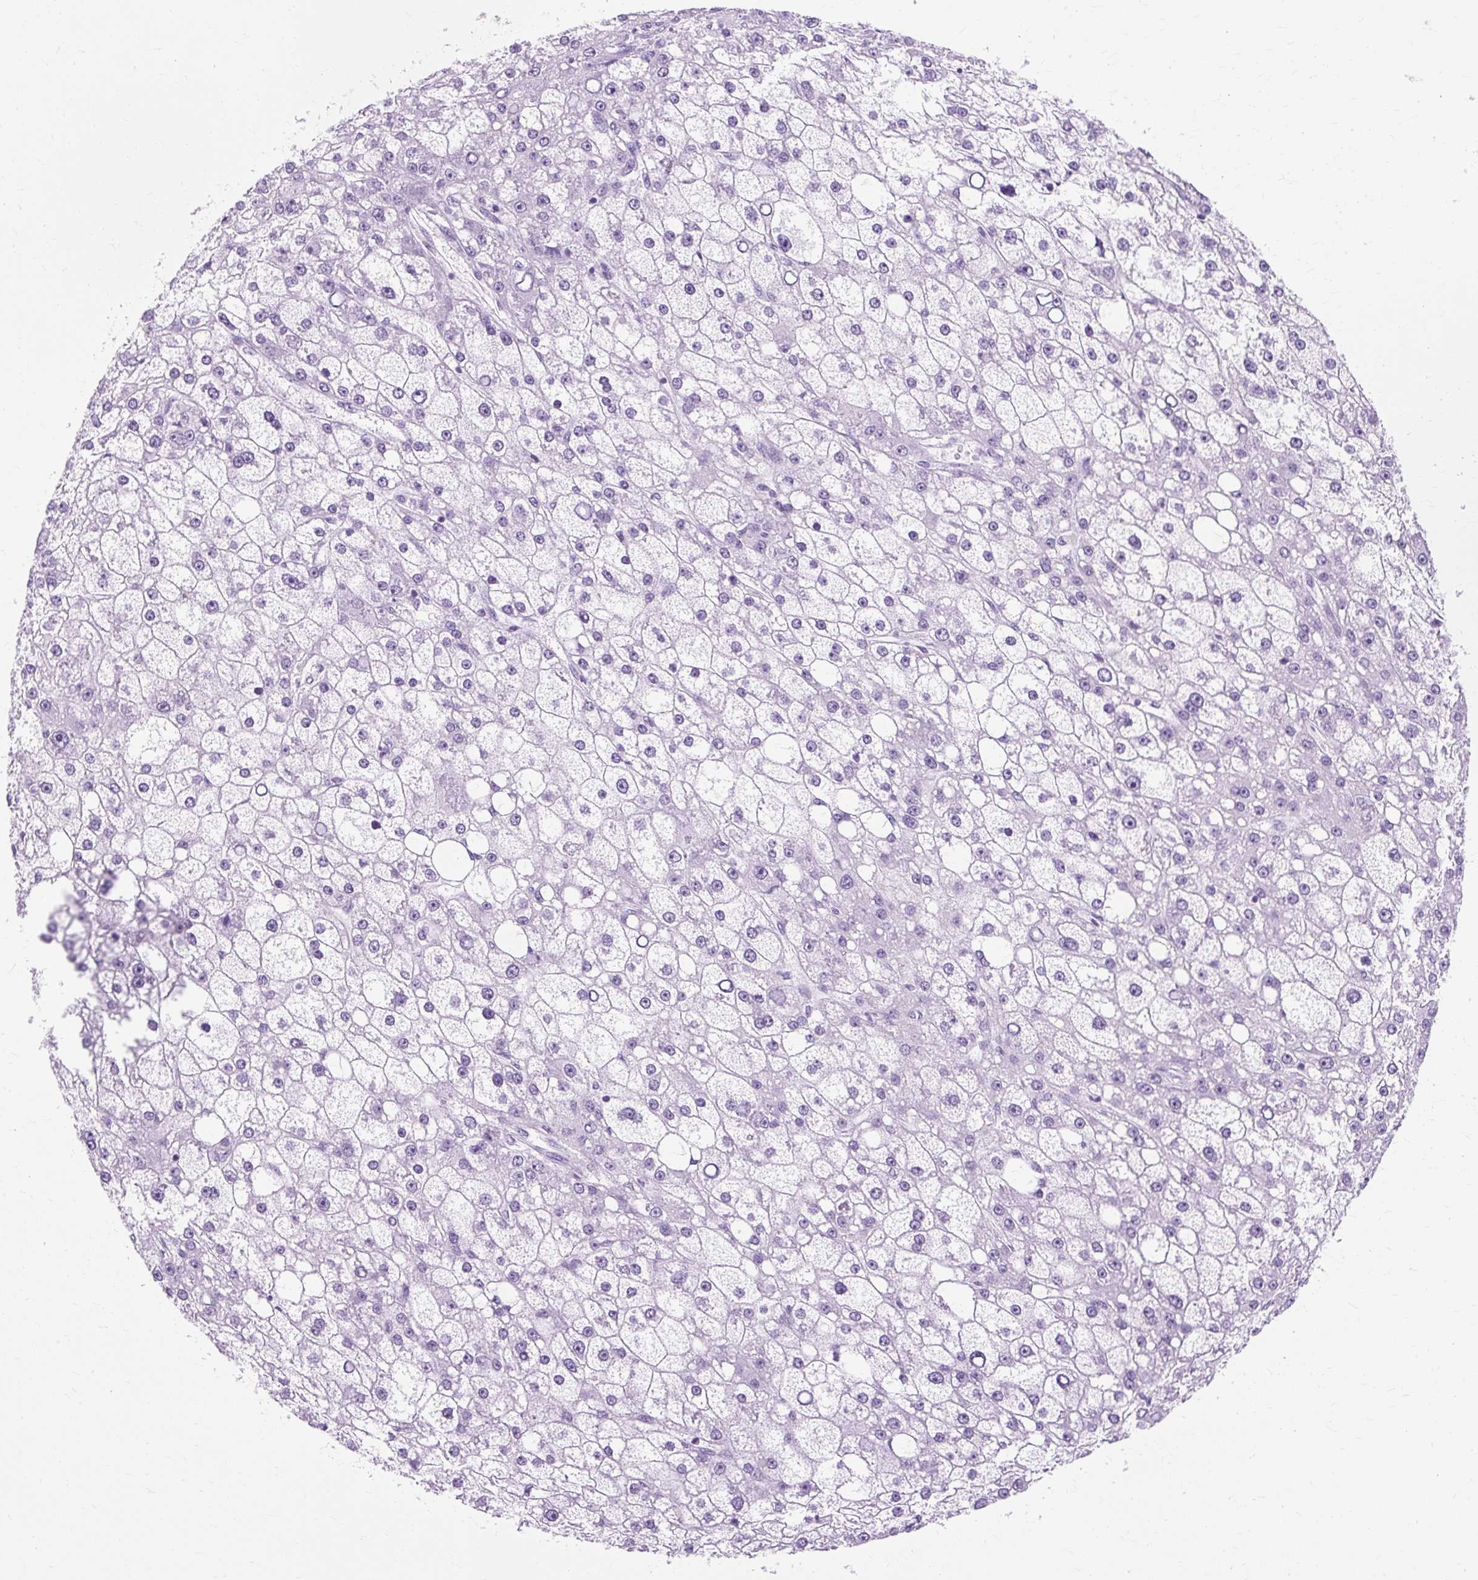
{"staining": {"intensity": "negative", "quantity": "none", "location": "none"}, "tissue": "liver cancer", "cell_type": "Tumor cells", "image_type": "cancer", "snomed": [{"axis": "morphology", "description": "Carcinoma, Hepatocellular, NOS"}, {"axis": "topography", "description": "Liver"}], "caption": "DAB (3,3'-diaminobenzidine) immunohistochemical staining of human liver cancer shows no significant staining in tumor cells.", "gene": "TMEM89", "patient": {"sex": "male", "age": 67}}